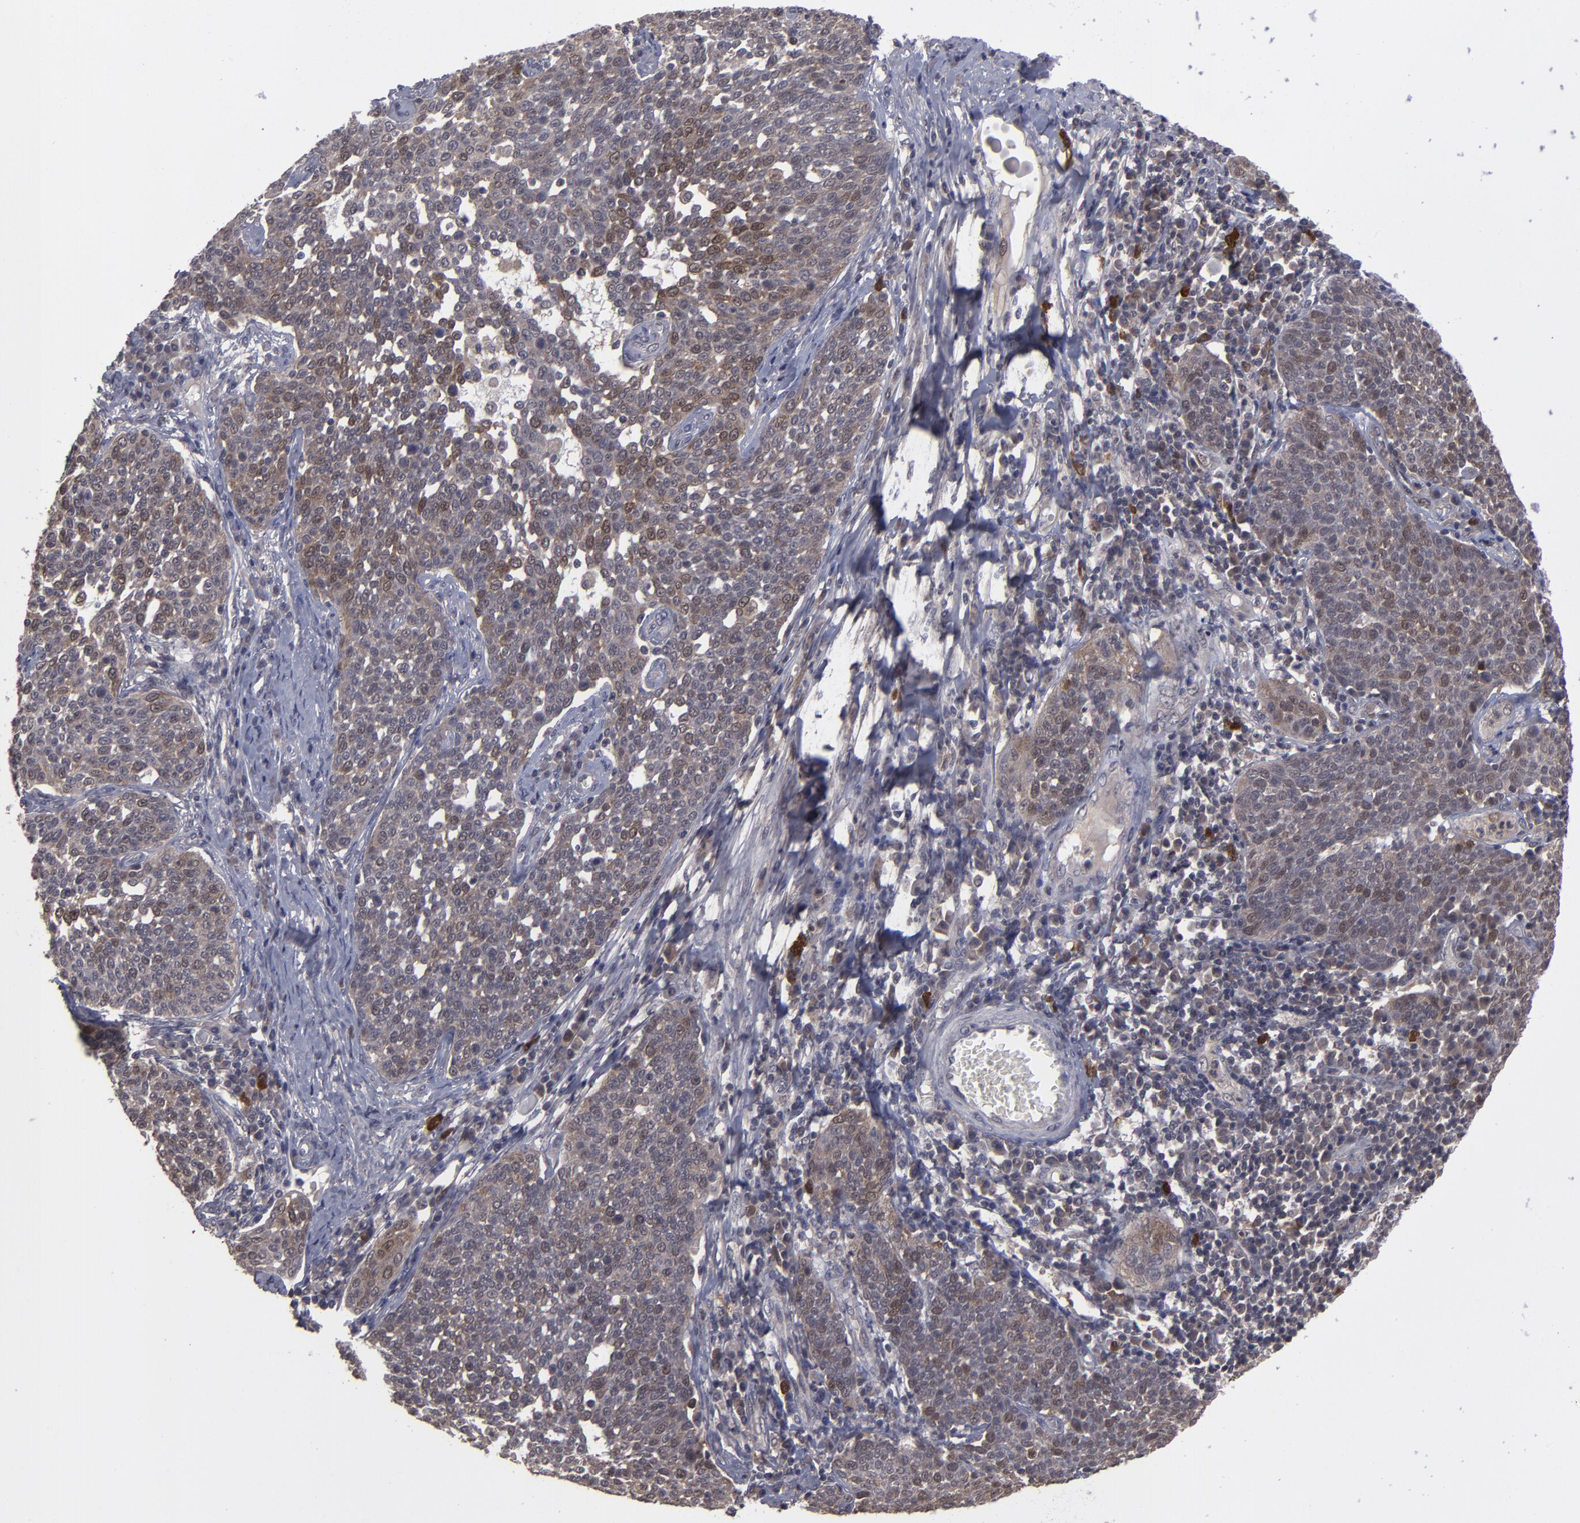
{"staining": {"intensity": "moderate", "quantity": ">75%", "location": "cytoplasmic/membranous"}, "tissue": "cervical cancer", "cell_type": "Tumor cells", "image_type": "cancer", "snomed": [{"axis": "morphology", "description": "Squamous cell carcinoma, NOS"}, {"axis": "topography", "description": "Cervix"}], "caption": "Moderate cytoplasmic/membranous positivity is identified in approximately >75% of tumor cells in squamous cell carcinoma (cervical).", "gene": "TYMS", "patient": {"sex": "female", "age": 34}}